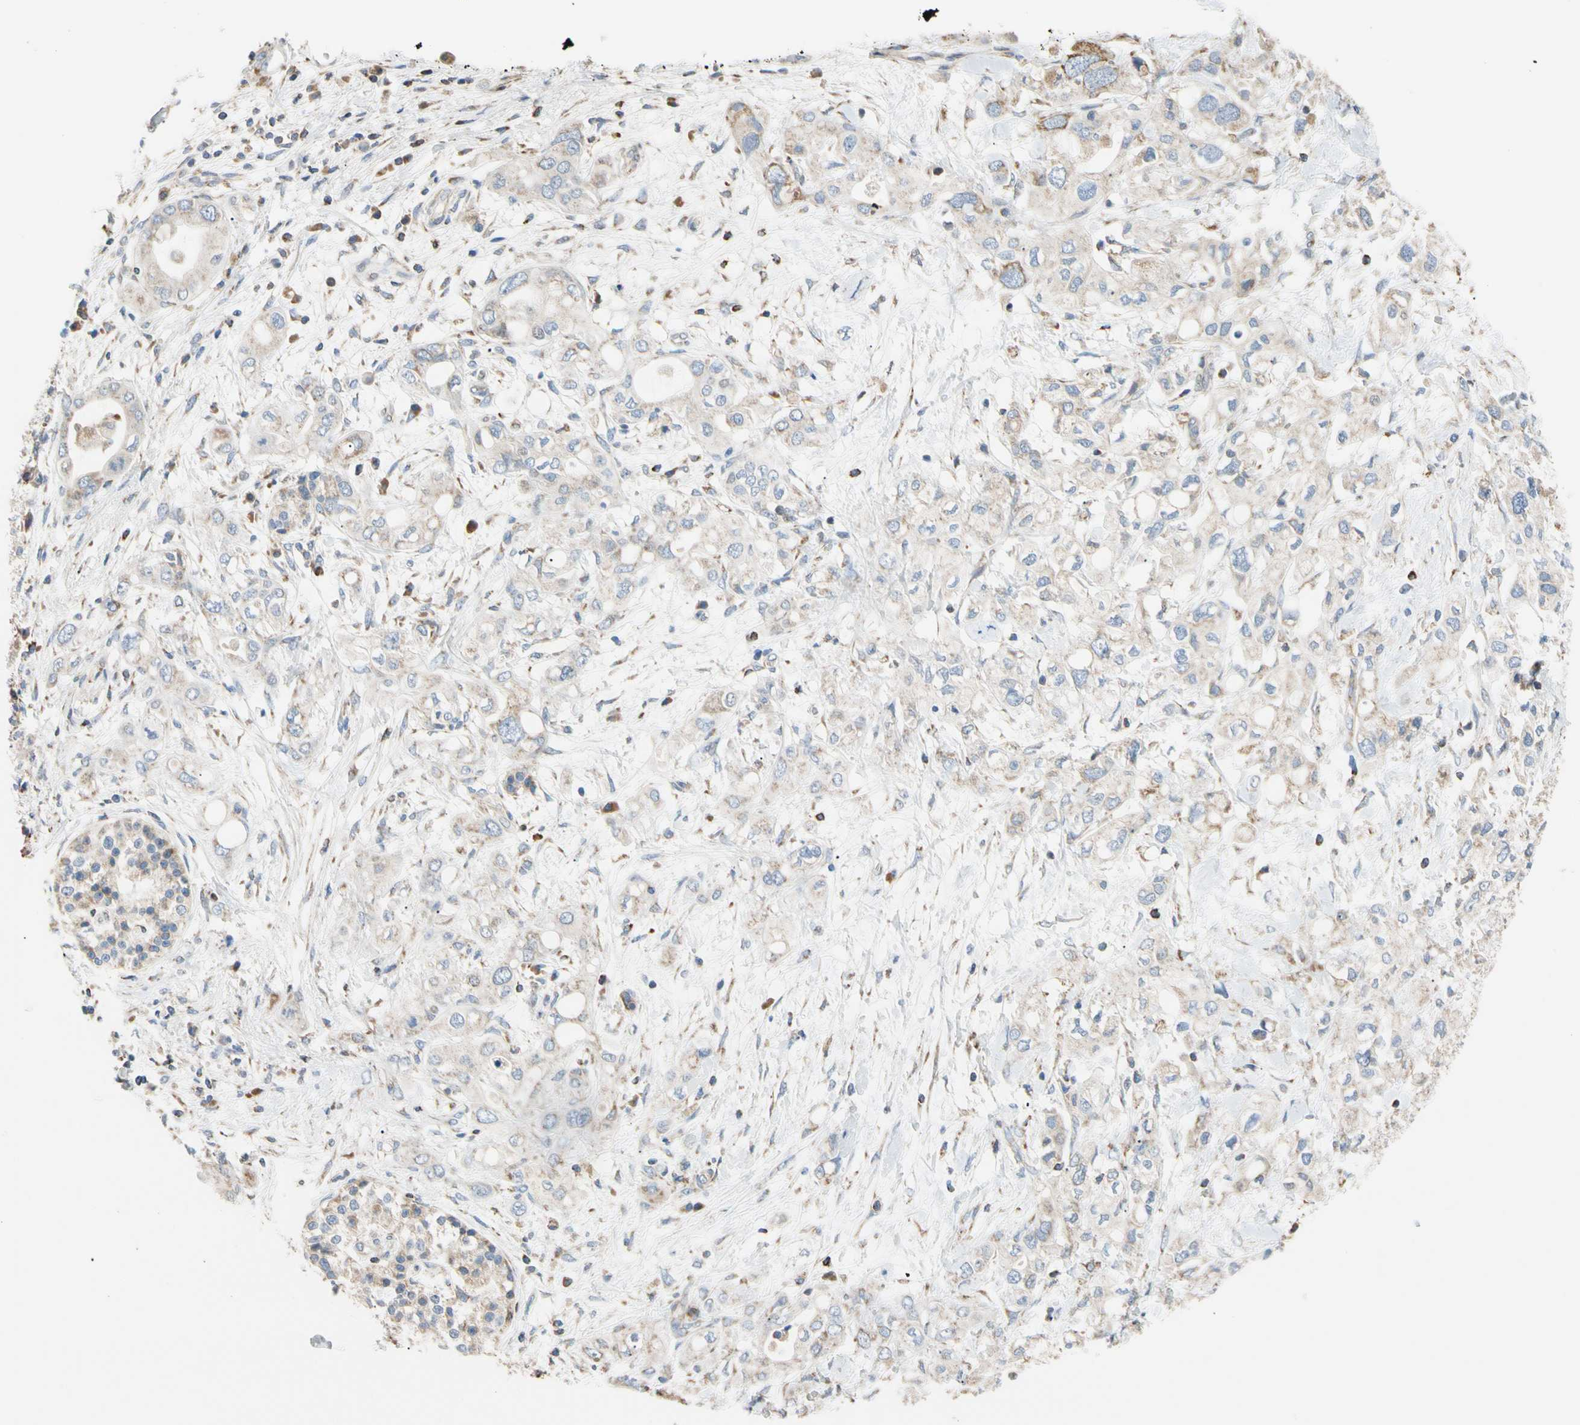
{"staining": {"intensity": "weak", "quantity": "<25%", "location": "cytoplasmic/membranous"}, "tissue": "pancreatic cancer", "cell_type": "Tumor cells", "image_type": "cancer", "snomed": [{"axis": "morphology", "description": "Adenocarcinoma, NOS"}, {"axis": "topography", "description": "Pancreas"}], "caption": "Pancreatic adenocarcinoma stained for a protein using immunohistochemistry (IHC) displays no expression tumor cells.", "gene": "PLGRKT", "patient": {"sex": "female", "age": 56}}